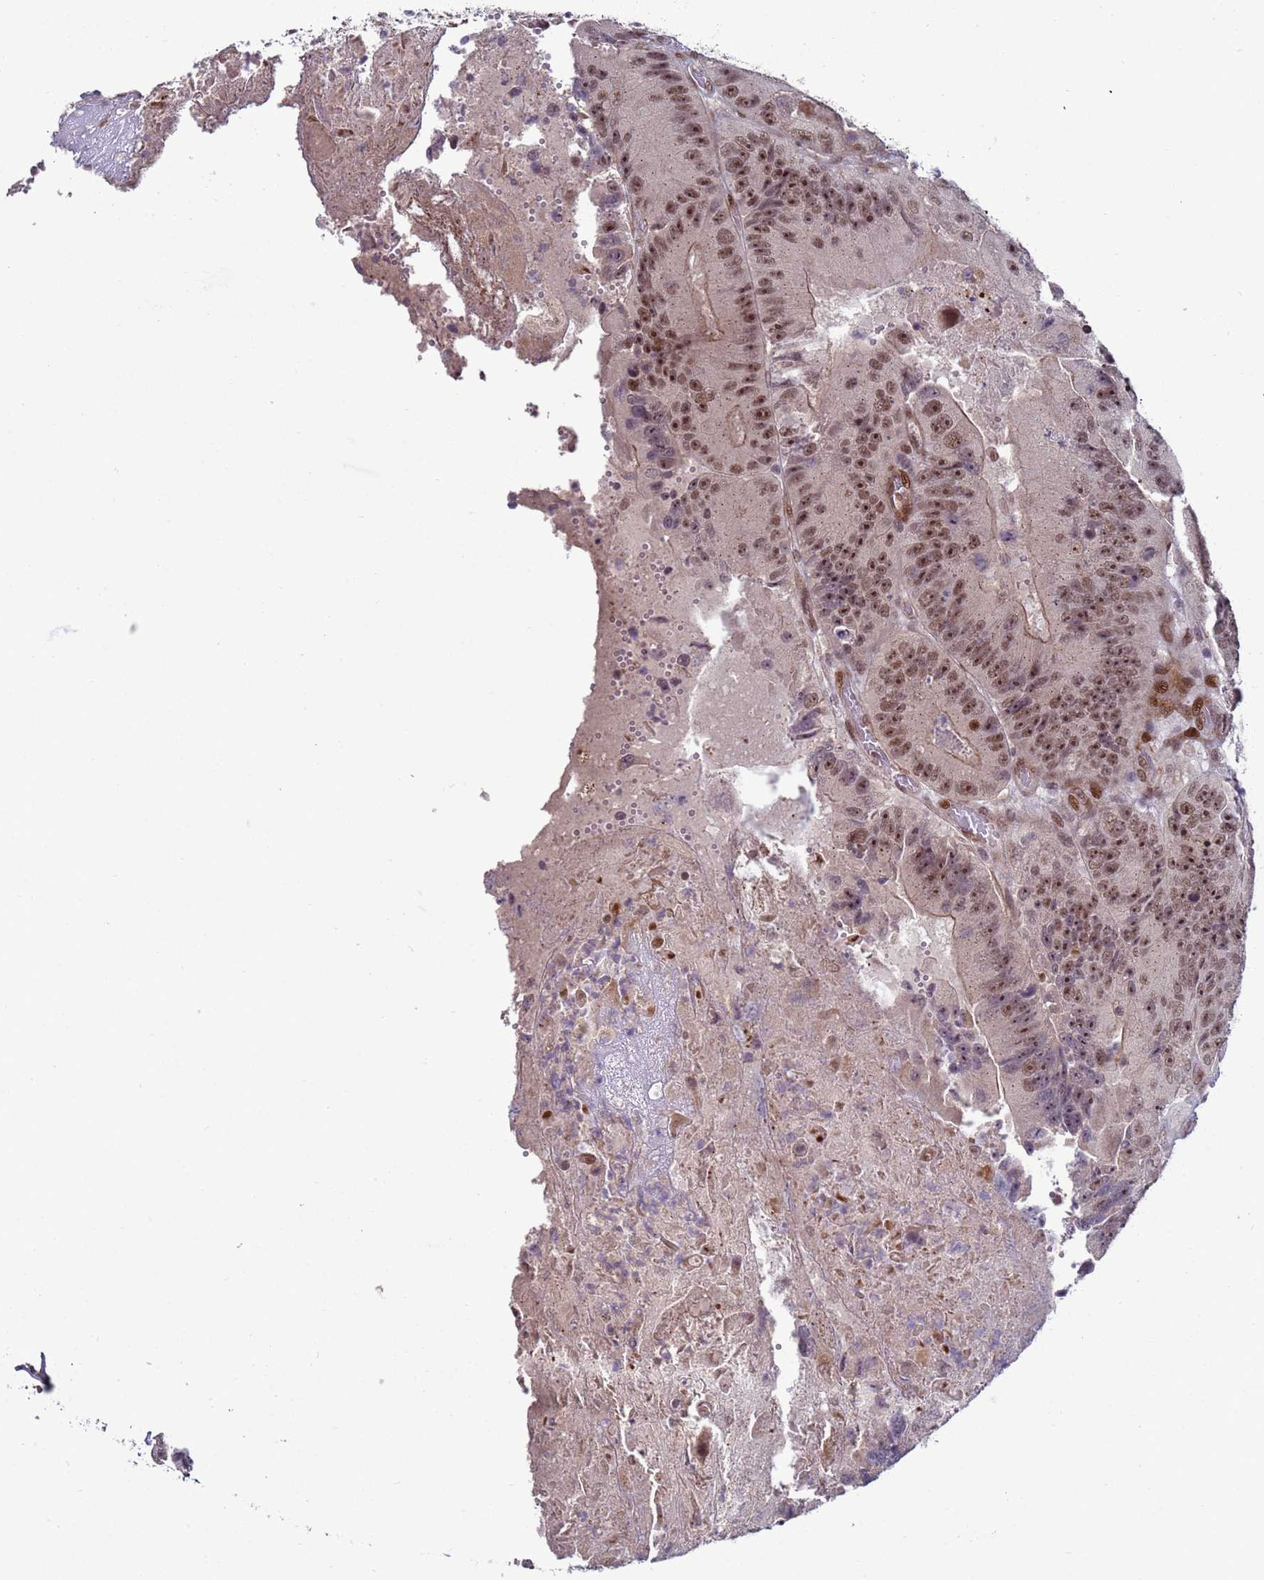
{"staining": {"intensity": "moderate", "quantity": ">75%", "location": "nuclear"}, "tissue": "colorectal cancer", "cell_type": "Tumor cells", "image_type": "cancer", "snomed": [{"axis": "morphology", "description": "Adenocarcinoma, NOS"}, {"axis": "topography", "description": "Colon"}], "caption": "Tumor cells reveal medium levels of moderate nuclear positivity in approximately >75% of cells in human colorectal cancer.", "gene": "SHC3", "patient": {"sex": "female", "age": 86}}